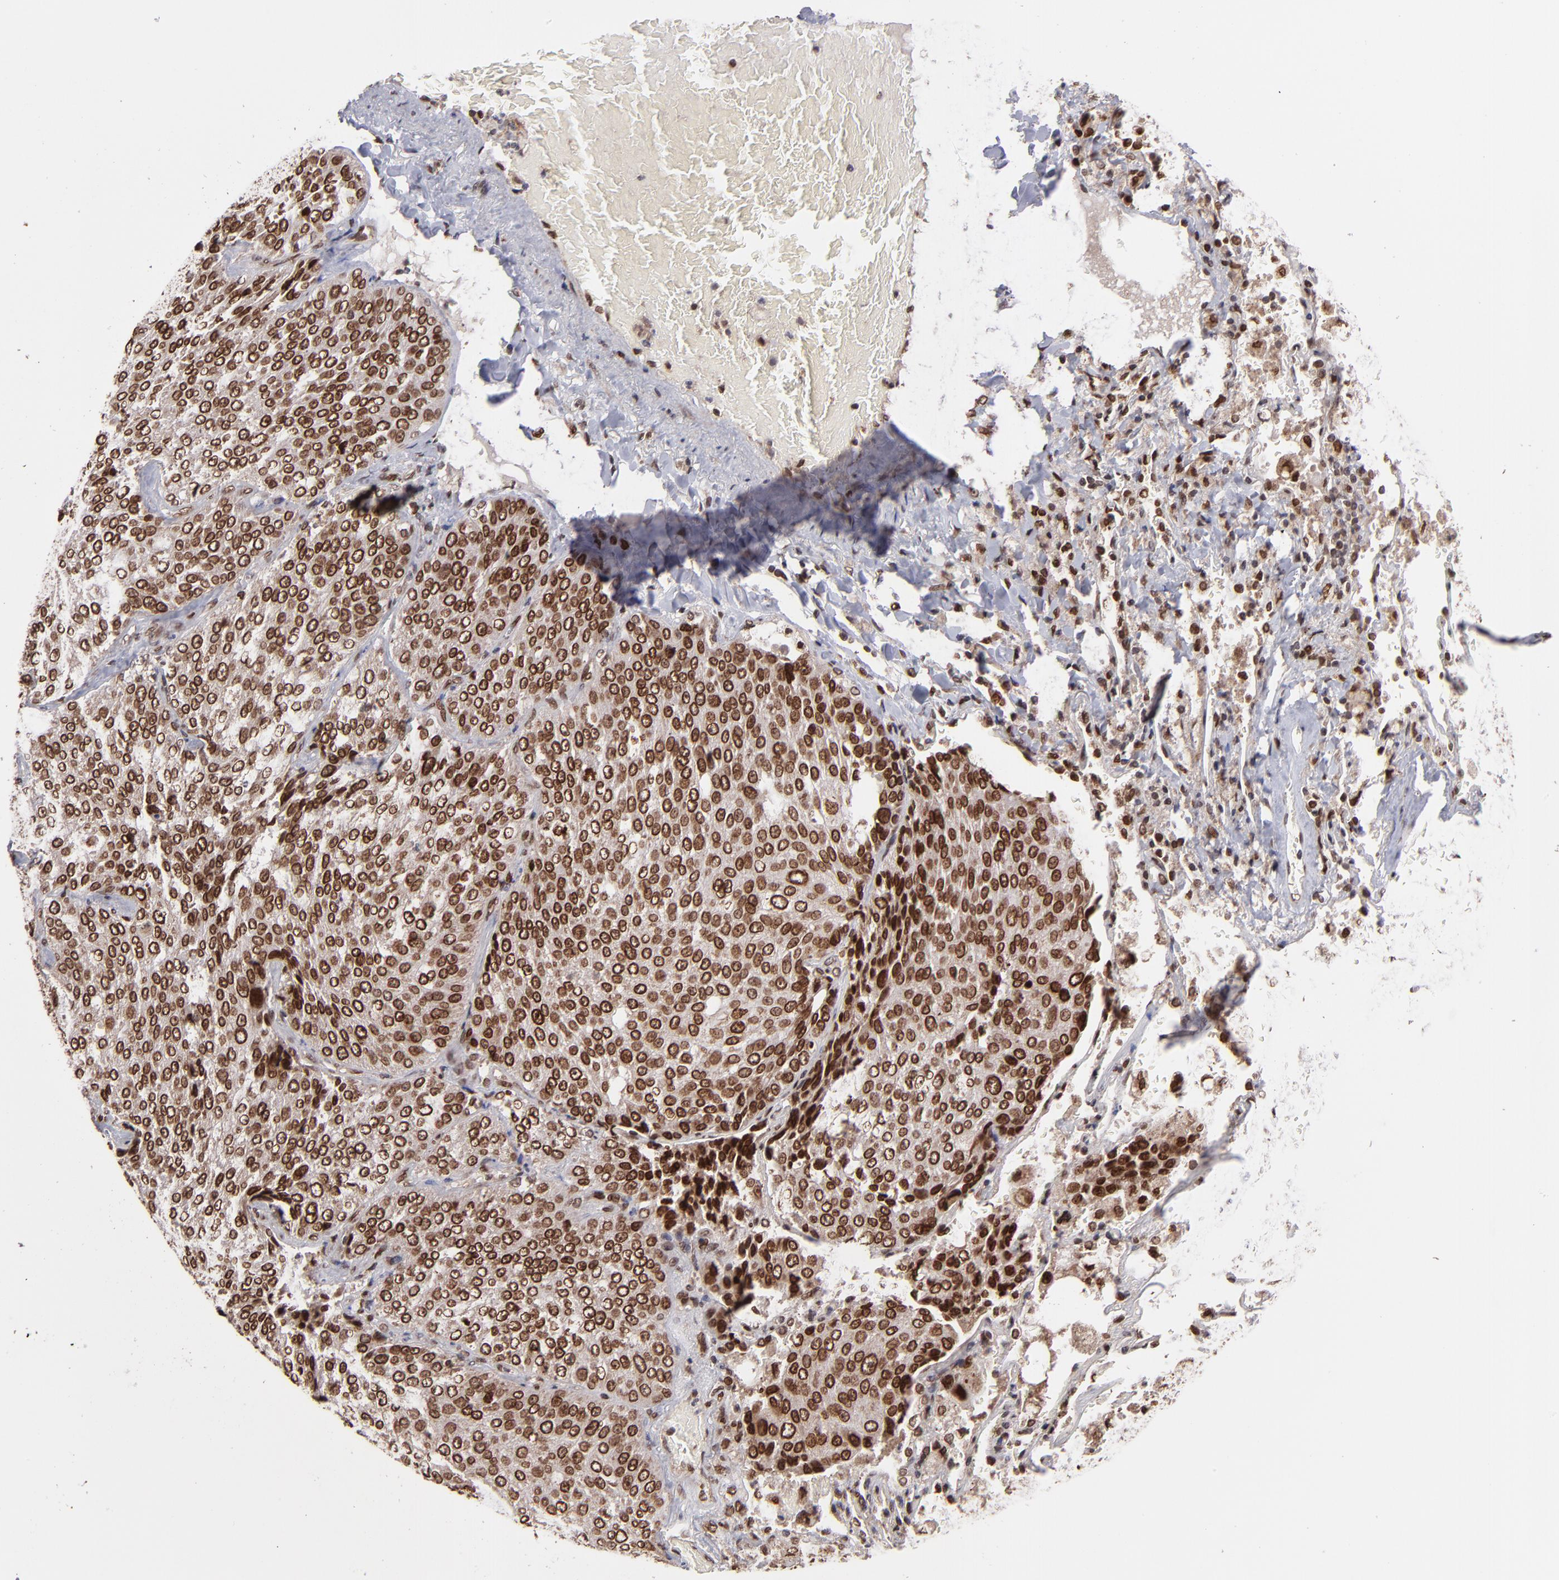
{"staining": {"intensity": "moderate", "quantity": ">75%", "location": "cytoplasmic/membranous,nuclear"}, "tissue": "lung cancer", "cell_type": "Tumor cells", "image_type": "cancer", "snomed": [{"axis": "morphology", "description": "Squamous cell carcinoma, NOS"}, {"axis": "topography", "description": "Lung"}], "caption": "Protein positivity by immunohistochemistry exhibits moderate cytoplasmic/membranous and nuclear expression in approximately >75% of tumor cells in lung cancer (squamous cell carcinoma).", "gene": "TOP1MT", "patient": {"sex": "male", "age": 54}}